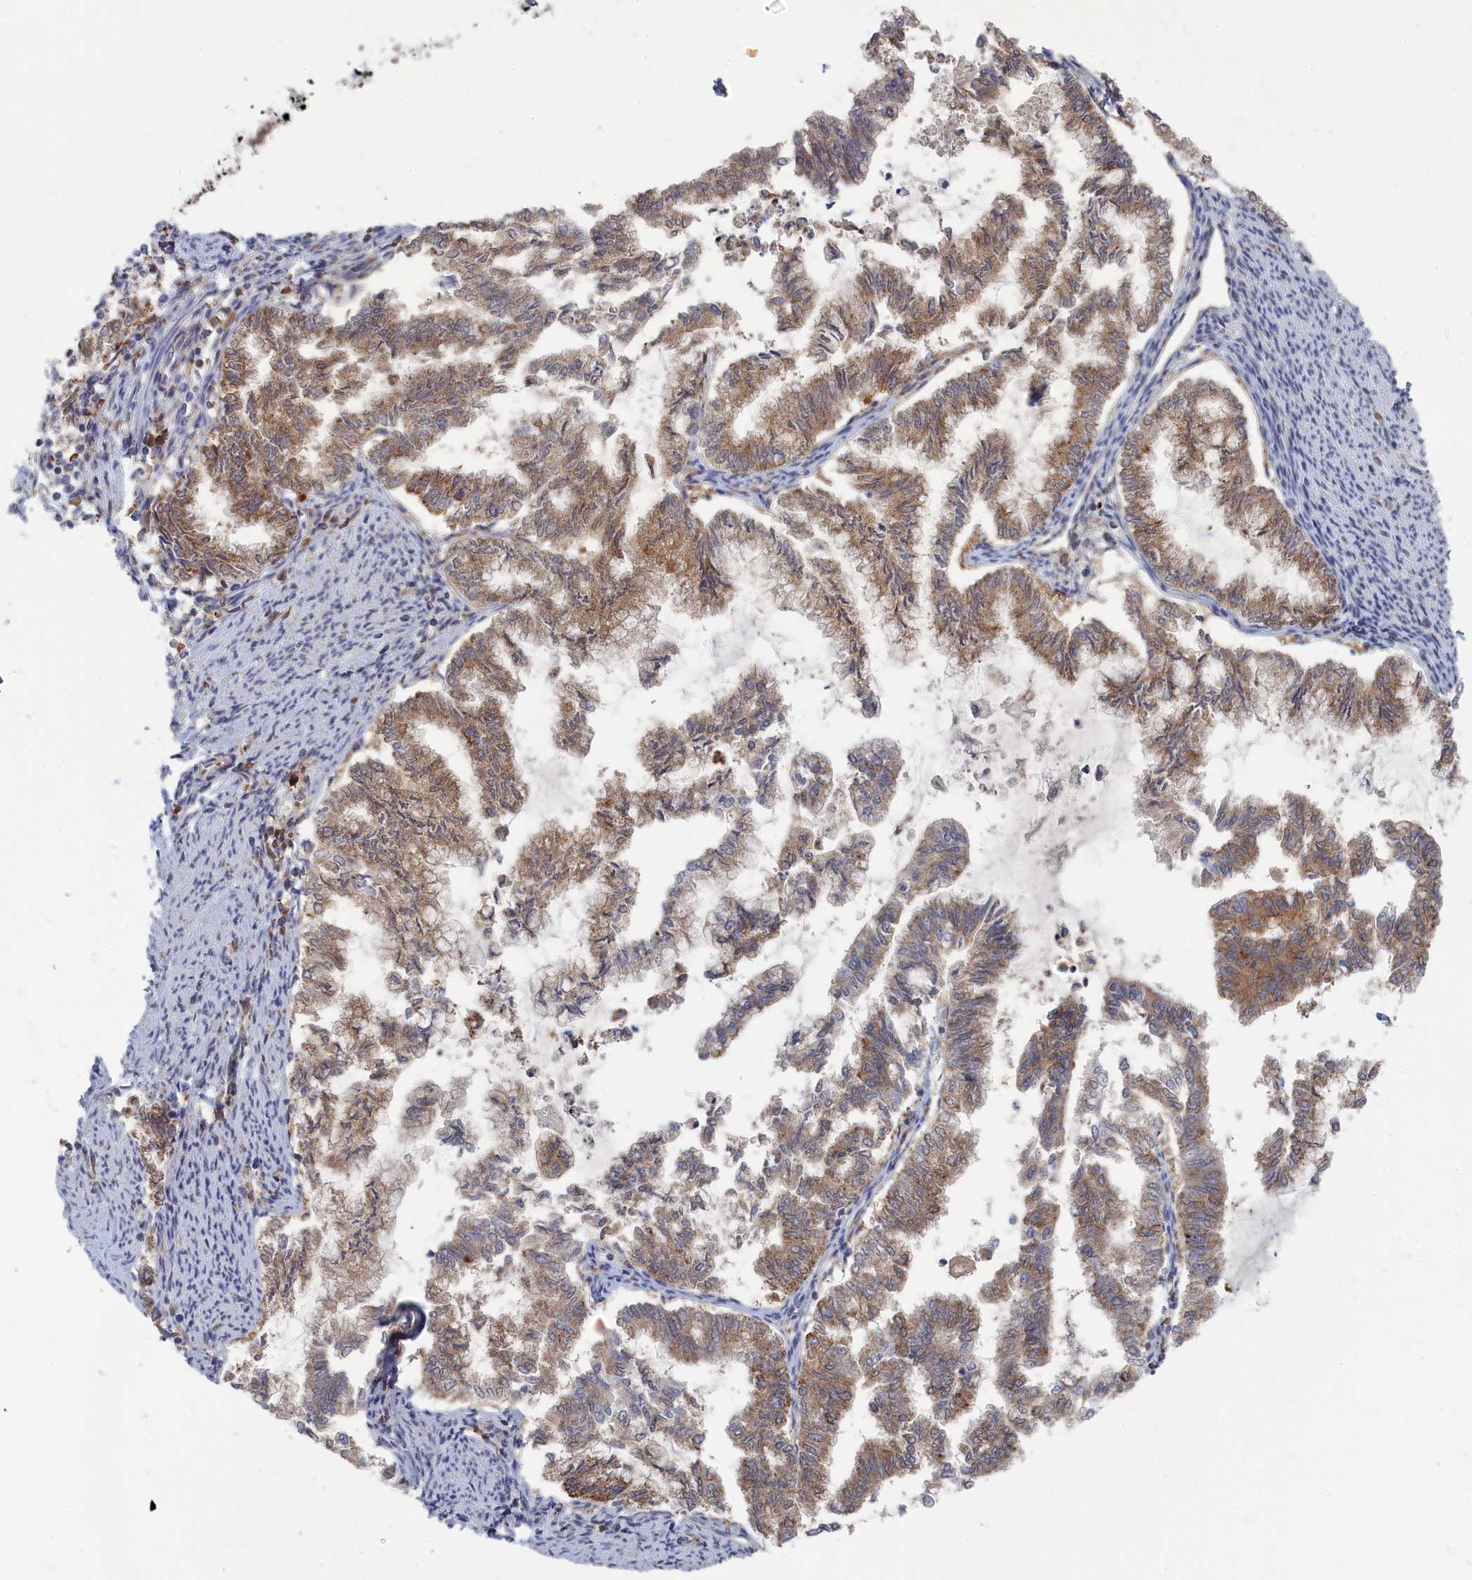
{"staining": {"intensity": "moderate", "quantity": ">75%", "location": "cytoplasmic/membranous"}, "tissue": "endometrial cancer", "cell_type": "Tumor cells", "image_type": "cancer", "snomed": [{"axis": "morphology", "description": "Adenocarcinoma, NOS"}, {"axis": "topography", "description": "Endometrium"}], "caption": "IHC histopathology image of adenocarcinoma (endometrial) stained for a protein (brown), which shows medium levels of moderate cytoplasmic/membranous expression in approximately >75% of tumor cells.", "gene": "IRGQ", "patient": {"sex": "female", "age": 79}}